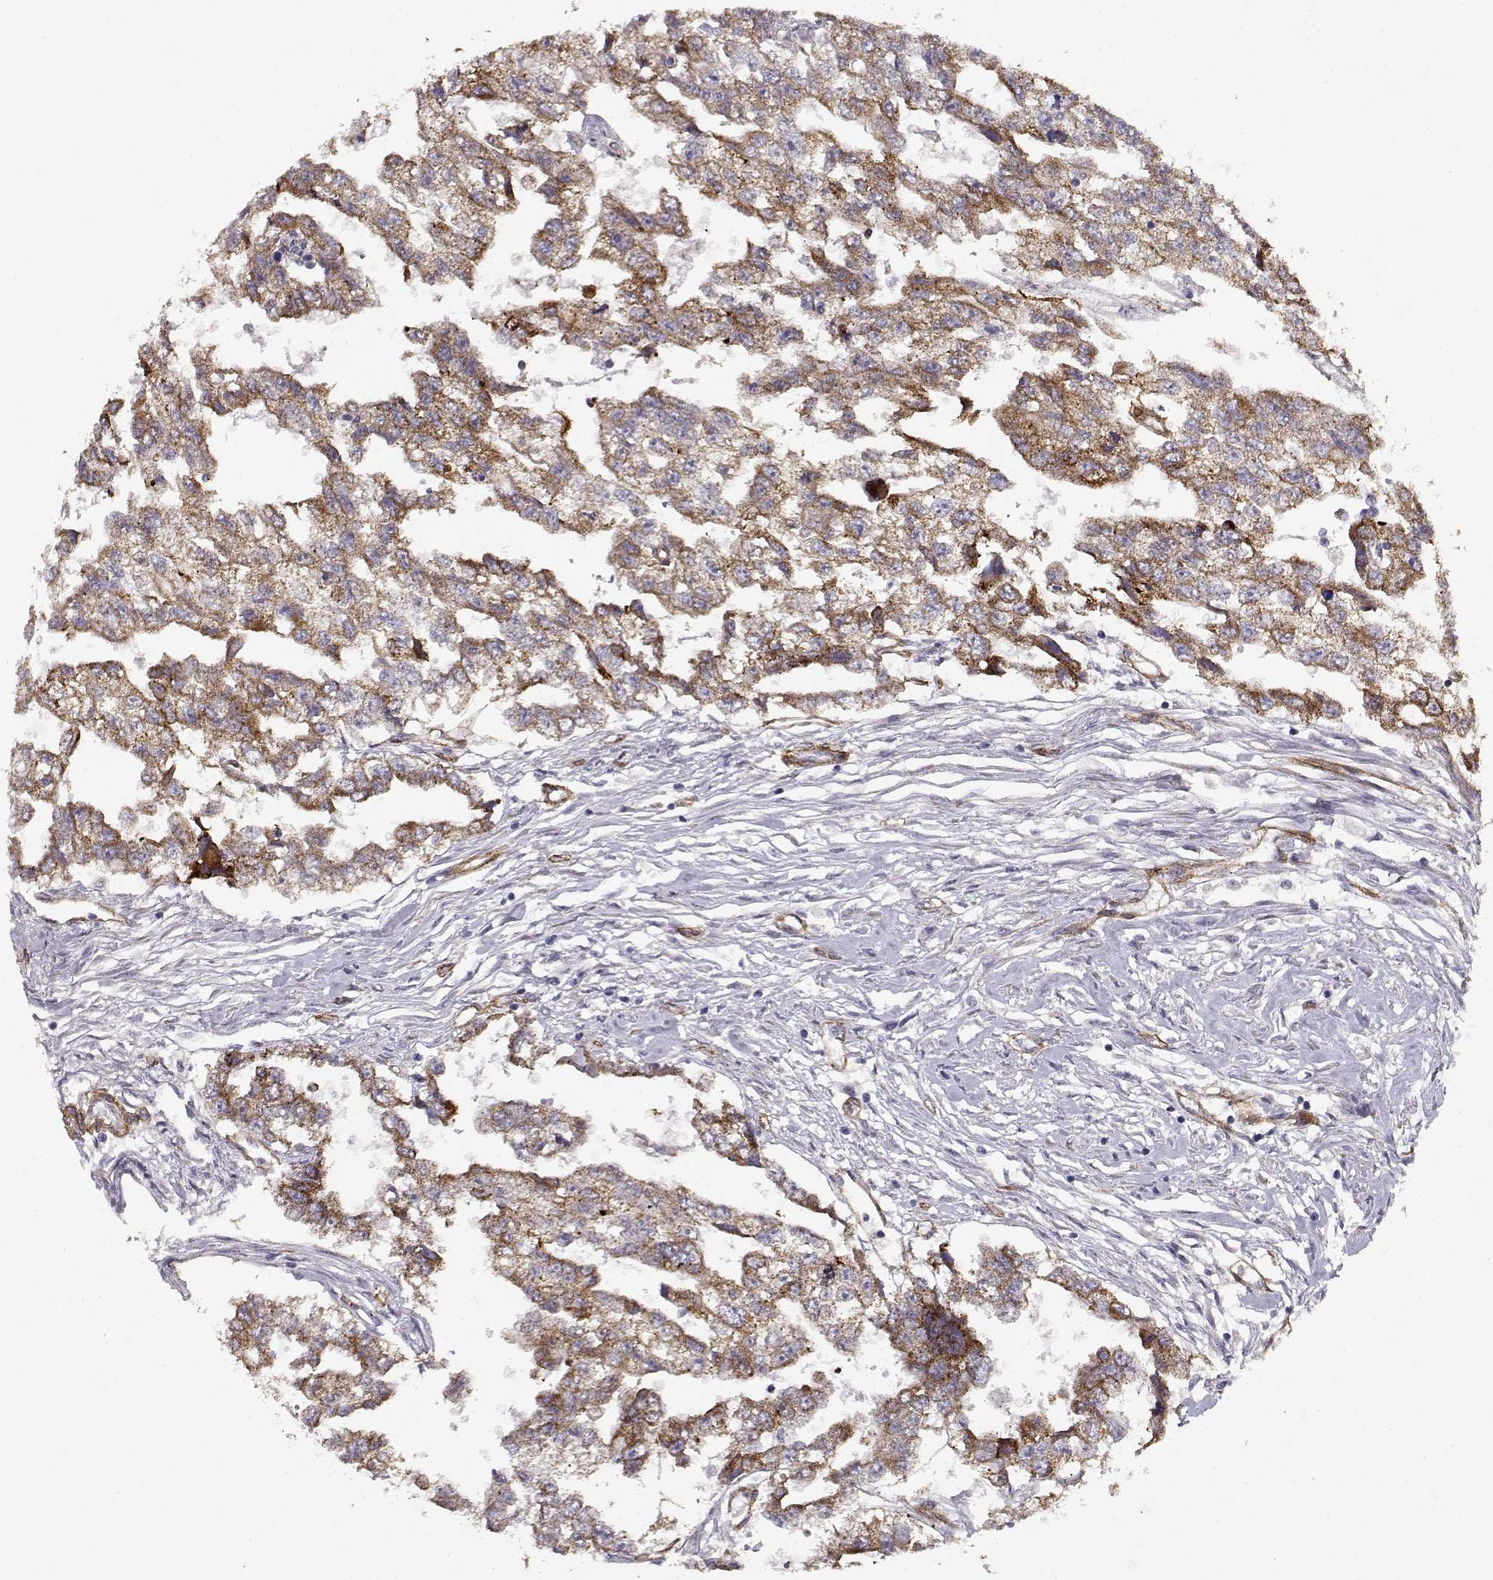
{"staining": {"intensity": "strong", "quantity": ">75%", "location": "cytoplasmic/membranous"}, "tissue": "testis cancer", "cell_type": "Tumor cells", "image_type": "cancer", "snomed": [{"axis": "morphology", "description": "Carcinoma, Embryonal, NOS"}, {"axis": "morphology", "description": "Teratoma, malignant, NOS"}, {"axis": "topography", "description": "Testis"}], "caption": "Immunohistochemistry of testis cancer (malignant teratoma) shows high levels of strong cytoplasmic/membranous staining in about >75% of tumor cells.", "gene": "LAMC1", "patient": {"sex": "male", "age": 44}}